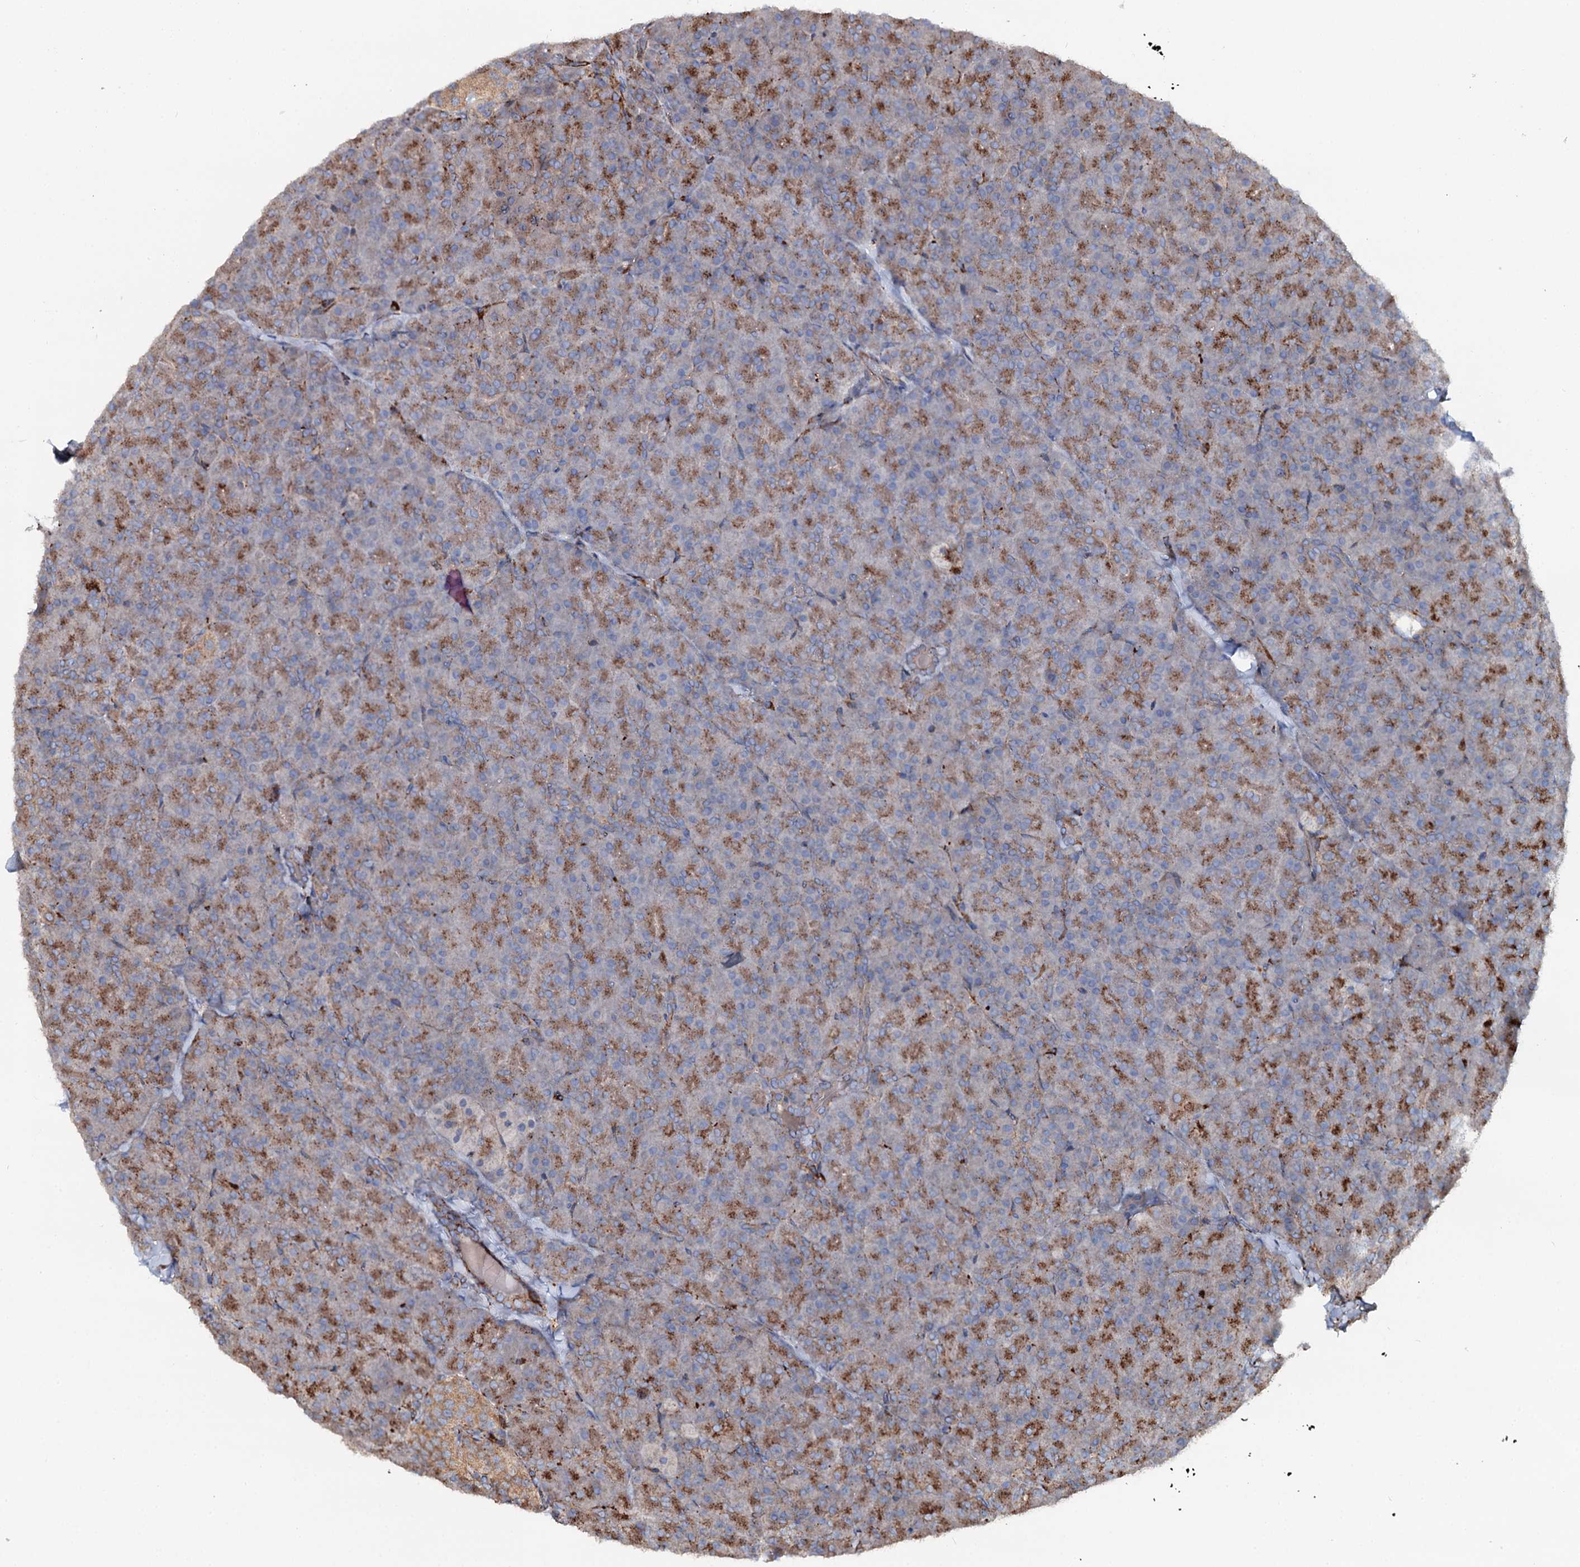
{"staining": {"intensity": "moderate", "quantity": ">75%", "location": "cytoplasmic/membranous"}, "tissue": "pancreas", "cell_type": "Exocrine glandular cells", "image_type": "normal", "snomed": [{"axis": "morphology", "description": "Normal tissue, NOS"}, {"axis": "topography", "description": "Pancreas"}], "caption": "This is an image of immunohistochemistry staining of benign pancreas, which shows moderate expression in the cytoplasmic/membranous of exocrine glandular cells.", "gene": "WDR73", "patient": {"sex": "male", "age": 36}}